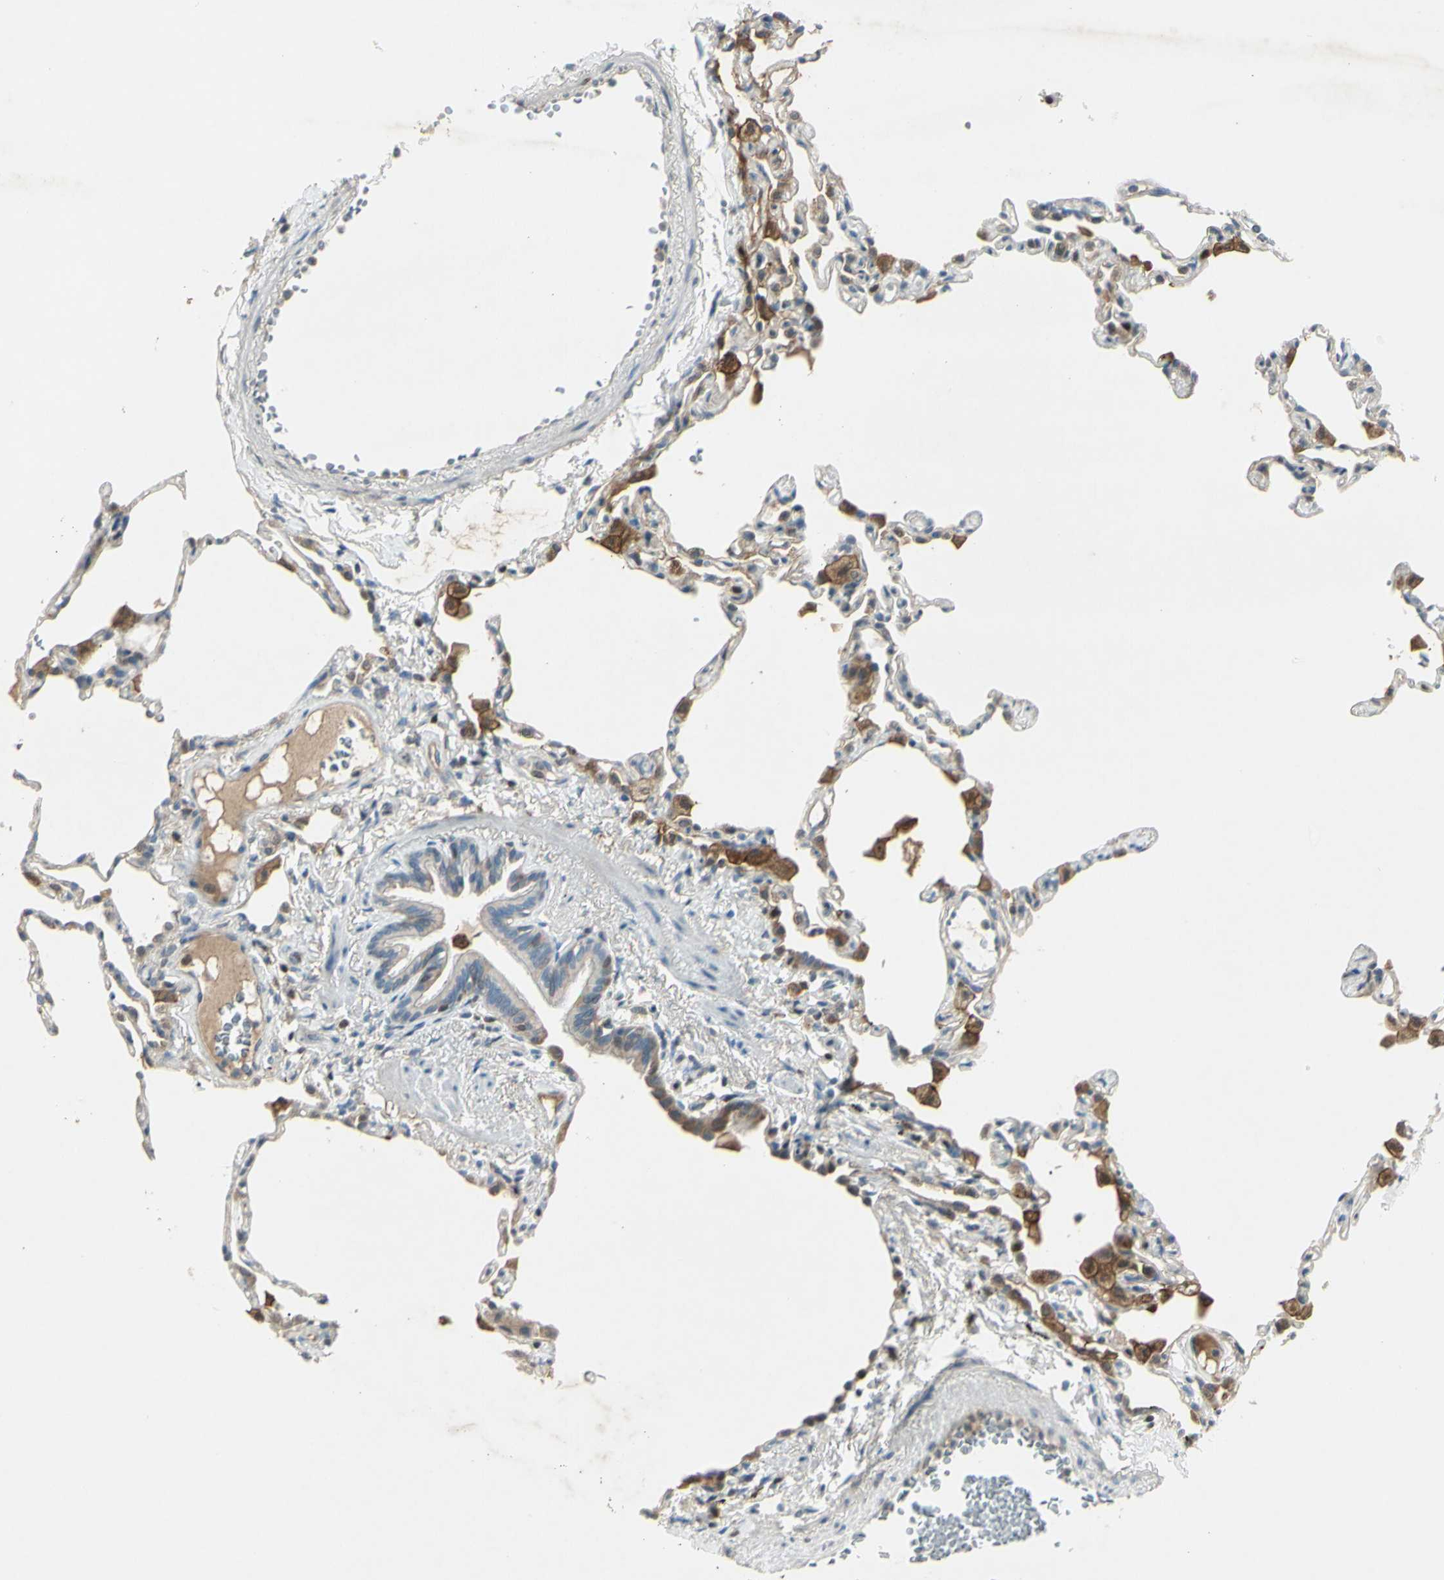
{"staining": {"intensity": "negative", "quantity": "none", "location": "none"}, "tissue": "lung", "cell_type": "Alveolar cells", "image_type": "normal", "snomed": [{"axis": "morphology", "description": "Normal tissue, NOS"}, {"axis": "topography", "description": "Lung"}], "caption": "High magnification brightfield microscopy of normal lung stained with DAB (3,3'-diaminobenzidine) (brown) and counterstained with hematoxylin (blue): alveolar cells show no significant staining. Brightfield microscopy of immunohistochemistry stained with DAB (brown) and hematoxylin (blue), captured at high magnification.", "gene": "C1orf159", "patient": {"sex": "female", "age": 49}}